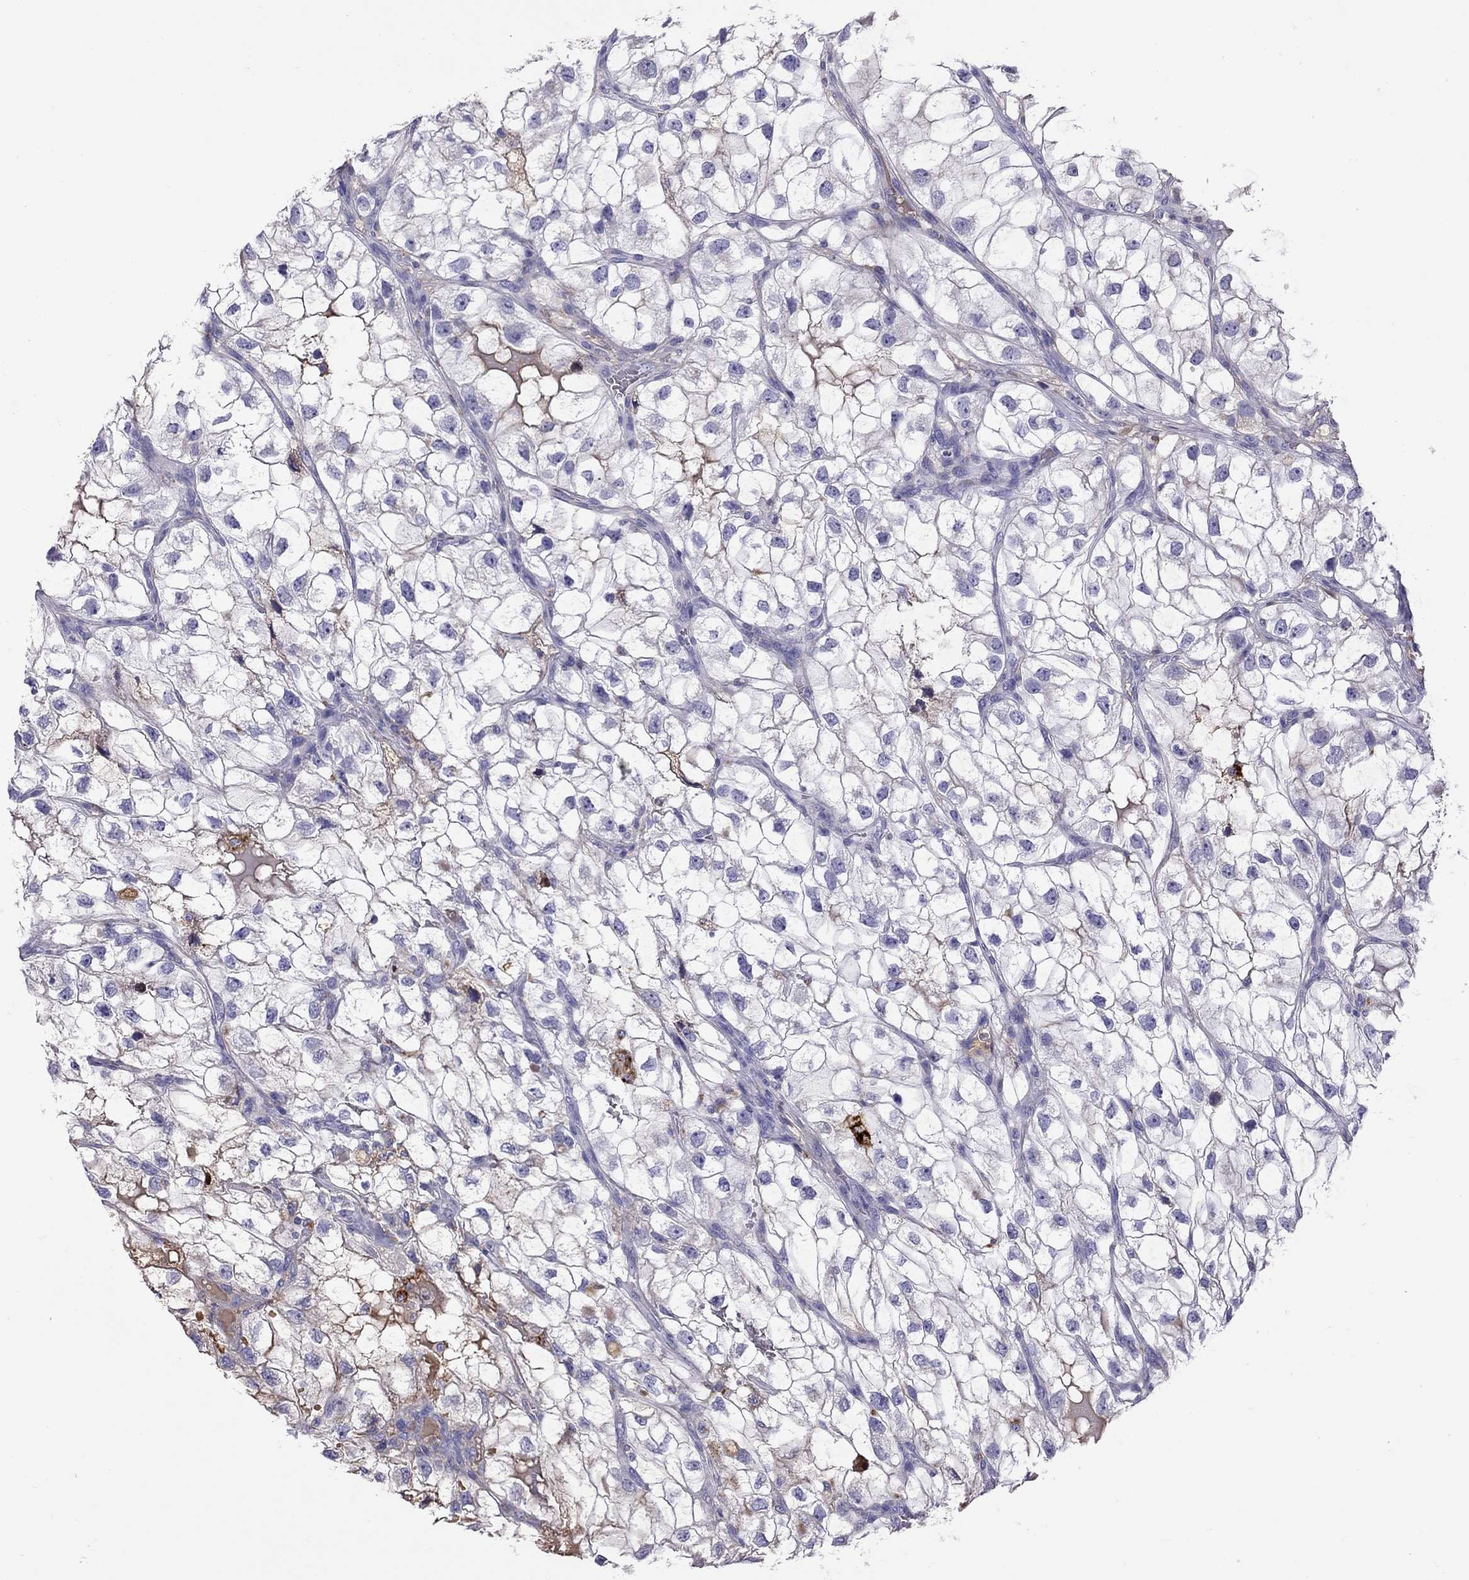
{"staining": {"intensity": "moderate", "quantity": "<25%", "location": "cytoplasmic/membranous"}, "tissue": "renal cancer", "cell_type": "Tumor cells", "image_type": "cancer", "snomed": [{"axis": "morphology", "description": "Adenocarcinoma, NOS"}, {"axis": "topography", "description": "Kidney"}], "caption": "Tumor cells demonstrate moderate cytoplasmic/membranous staining in about <25% of cells in renal cancer.", "gene": "SERPINA3", "patient": {"sex": "male", "age": 59}}